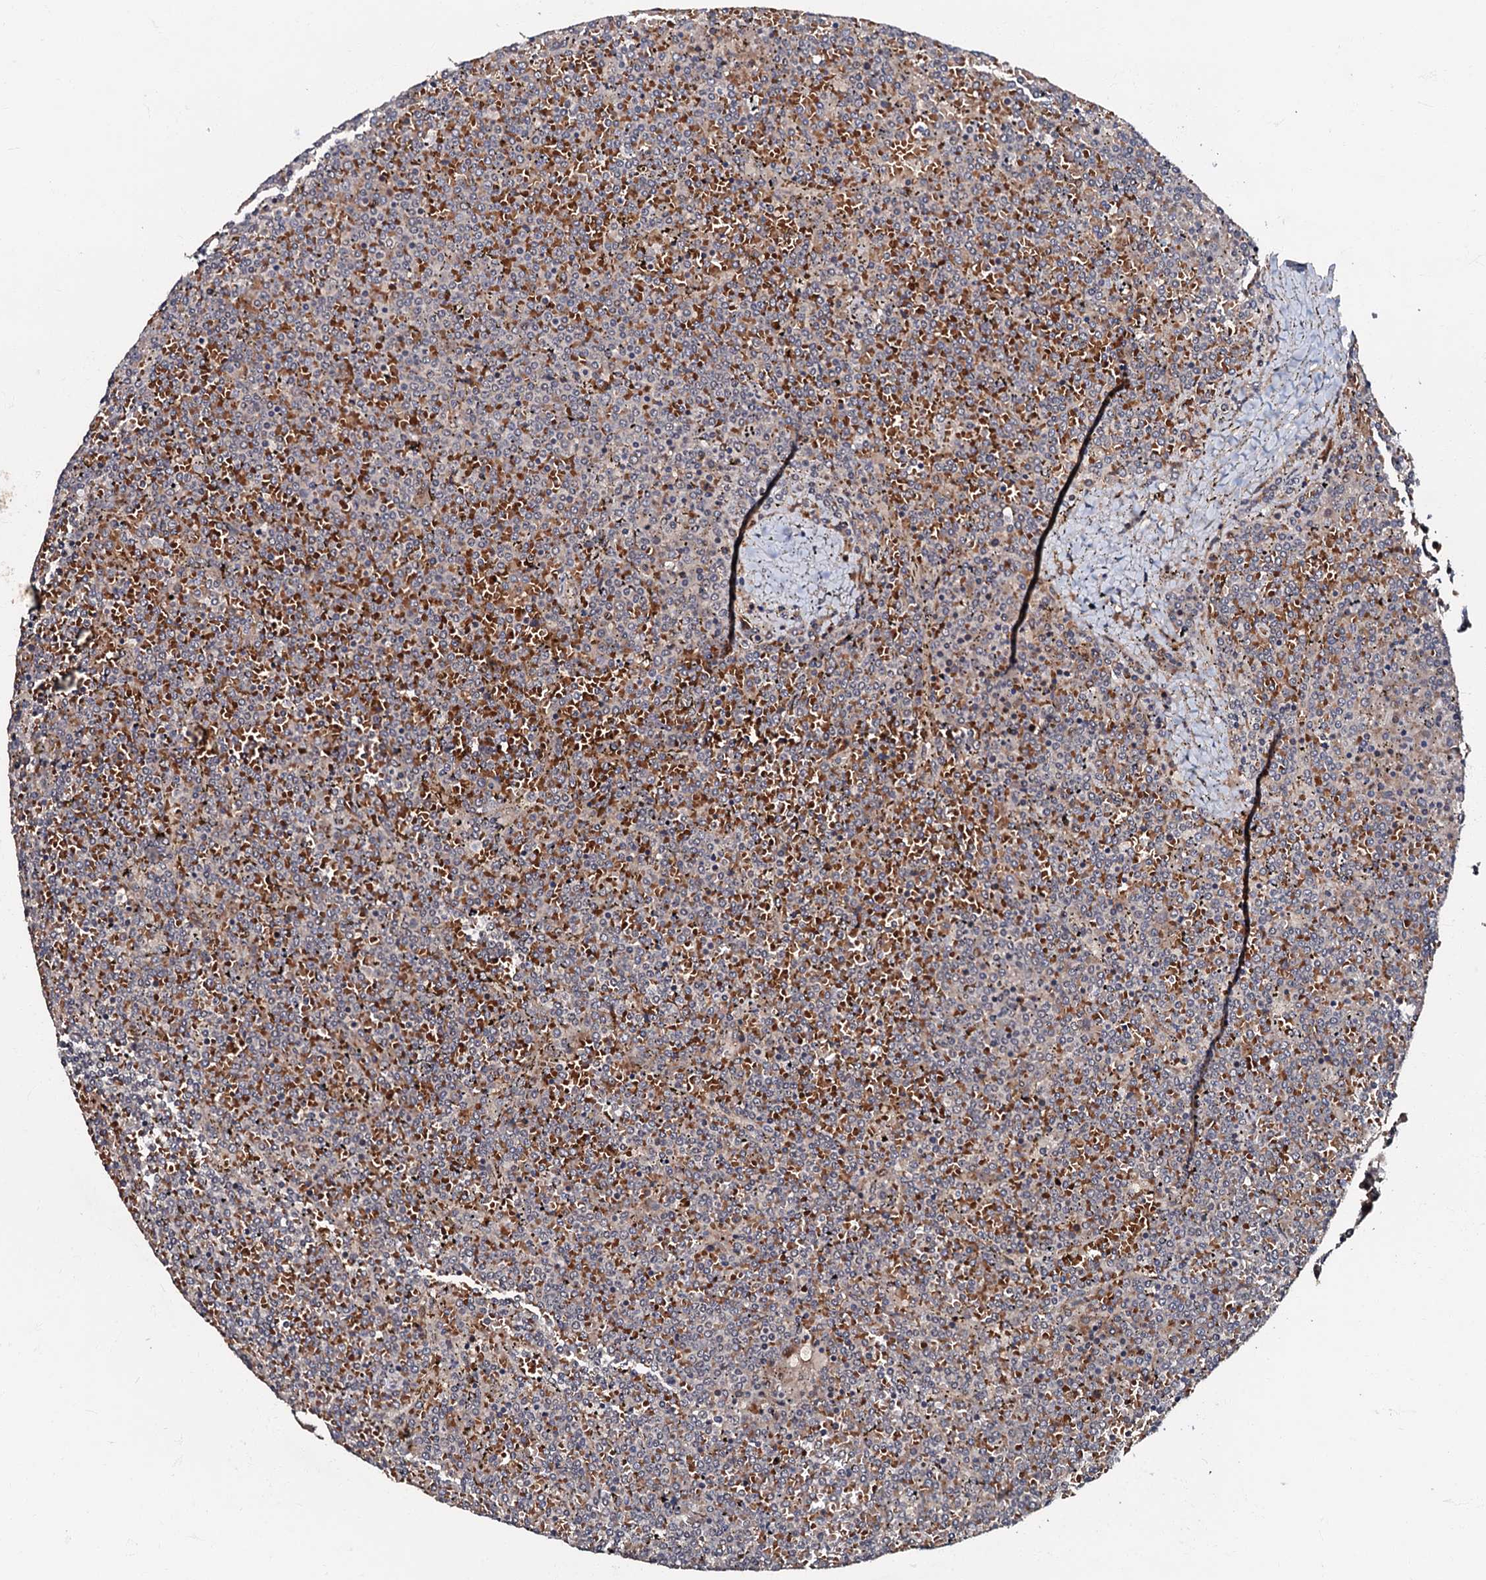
{"staining": {"intensity": "negative", "quantity": "none", "location": "none"}, "tissue": "lymphoma", "cell_type": "Tumor cells", "image_type": "cancer", "snomed": [{"axis": "morphology", "description": "Malignant lymphoma, non-Hodgkin's type, Low grade"}, {"axis": "topography", "description": "Spleen"}], "caption": "DAB immunohistochemical staining of human low-grade malignant lymphoma, non-Hodgkin's type displays no significant expression in tumor cells.", "gene": "MANSC4", "patient": {"sex": "female", "age": 19}}